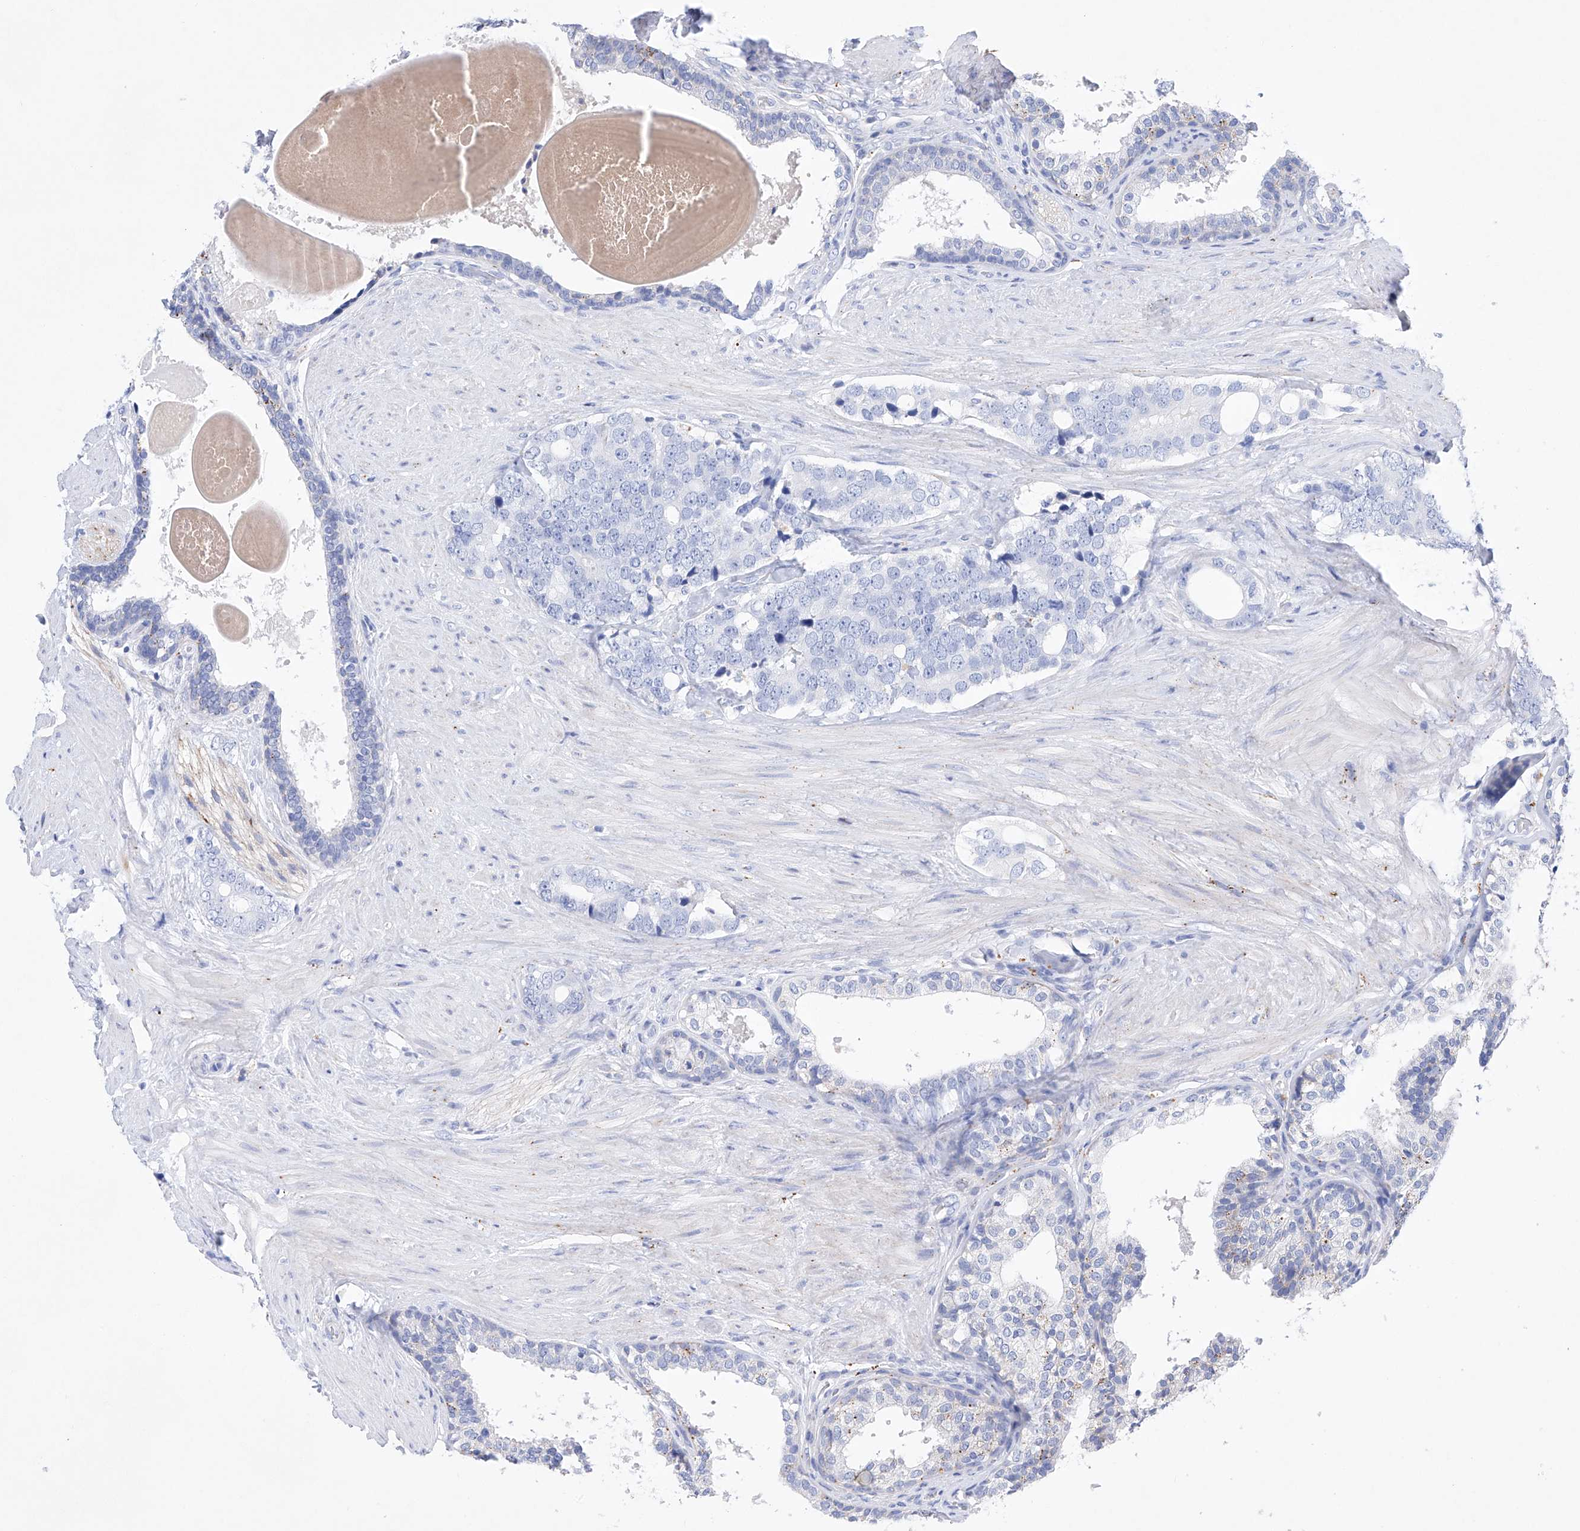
{"staining": {"intensity": "negative", "quantity": "none", "location": "none"}, "tissue": "prostate cancer", "cell_type": "Tumor cells", "image_type": "cancer", "snomed": [{"axis": "morphology", "description": "Adenocarcinoma, High grade"}, {"axis": "topography", "description": "Prostate"}], "caption": "IHC of human prostate adenocarcinoma (high-grade) reveals no staining in tumor cells.", "gene": "LURAP1", "patient": {"sex": "male", "age": 56}}